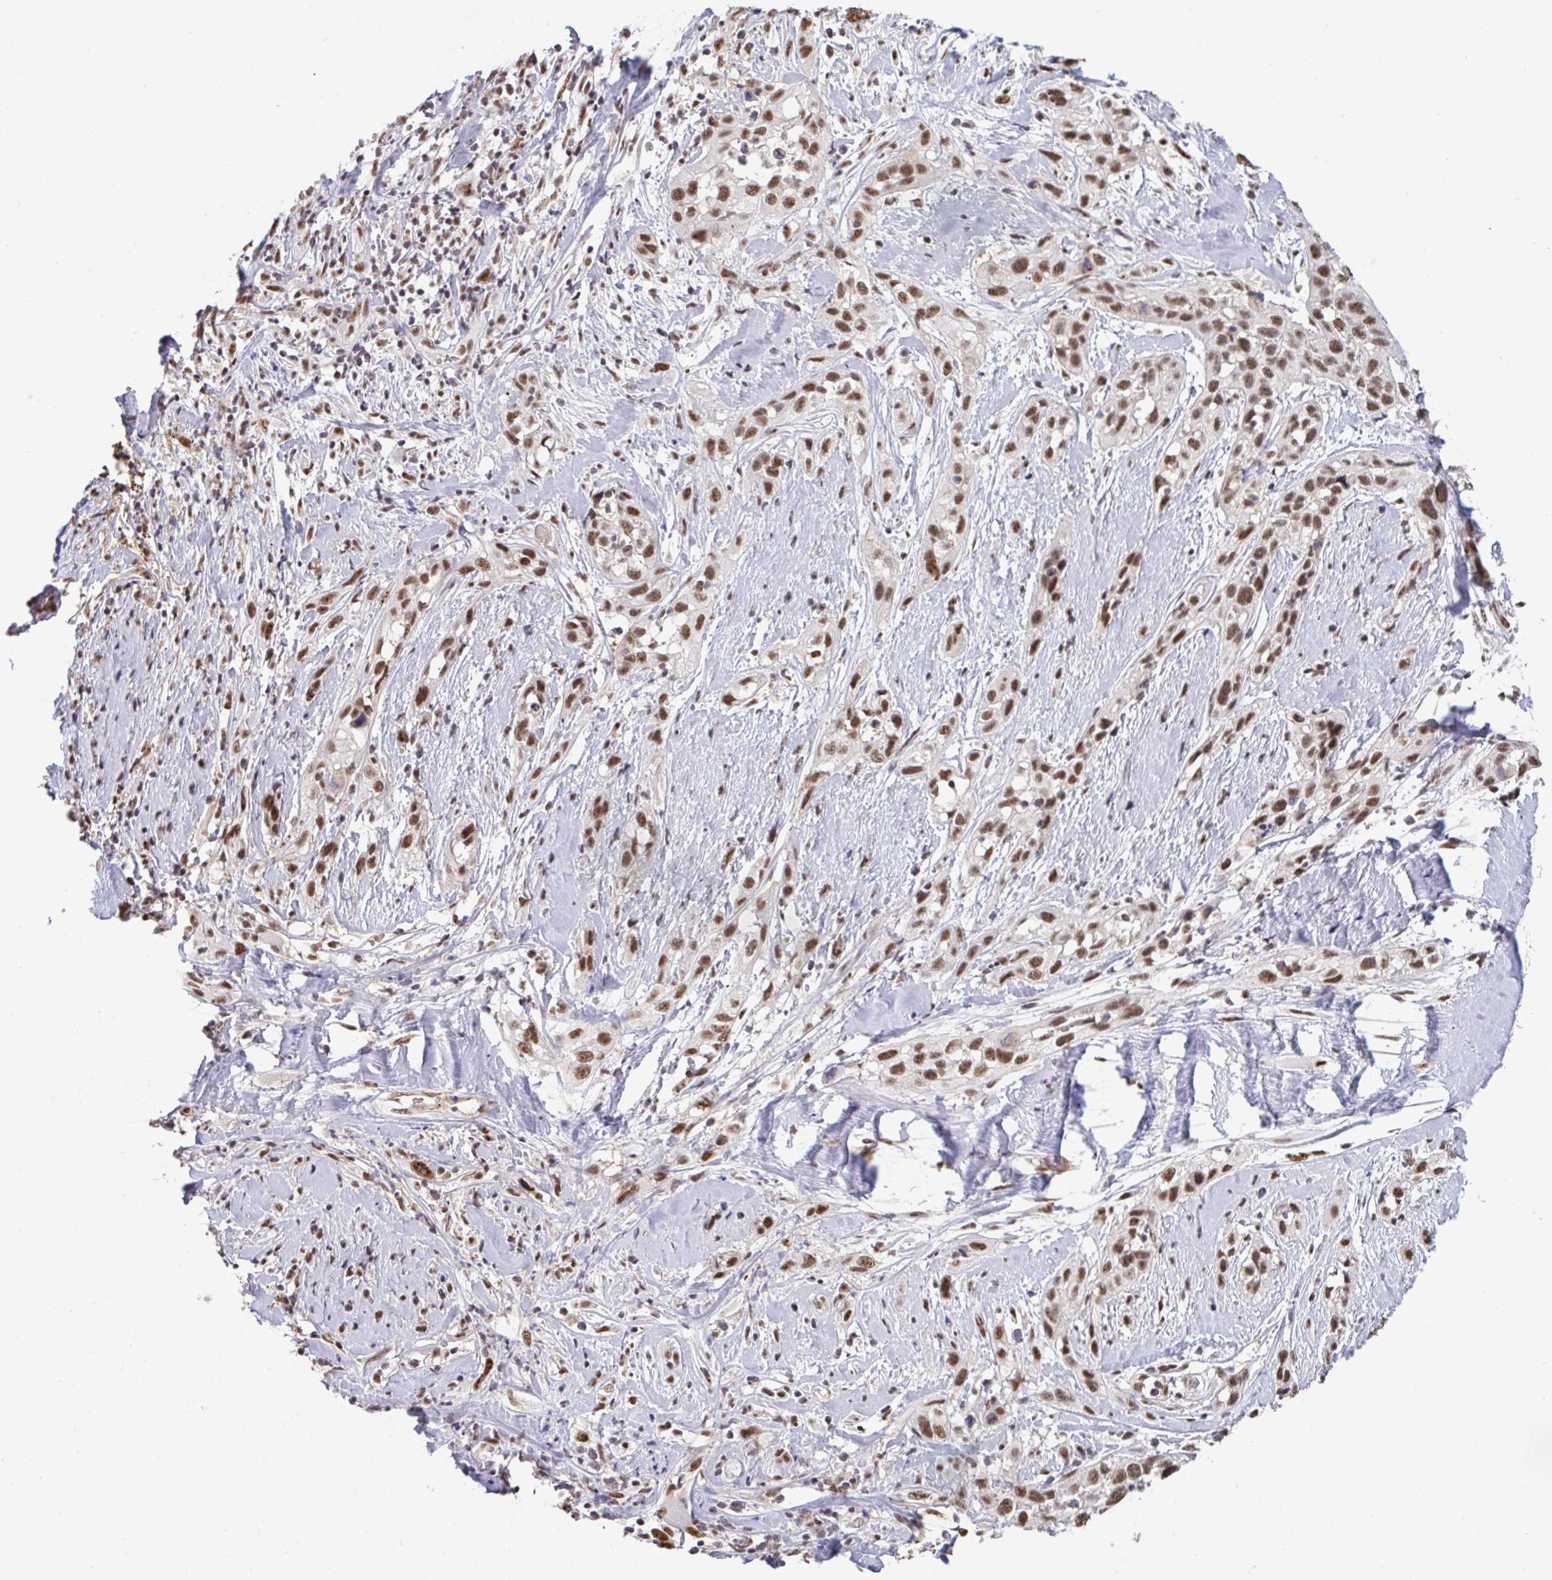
{"staining": {"intensity": "moderate", "quantity": ">75%", "location": "nuclear"}, "tissue": "skin cancer", "cell_type": "Tumor cells", "image_type": "cancer", "snomed": [{"axis": "morphology", "description": "Squamous cell carcinoma, NOS"}, {"axis": "topography", "description": "Skin"}], "caption": "The photomicrograph displays immunohistochemical staining of skin cancer (squamous cell carcinoma). There is moderate nuclear staining is present in approximately >75% of tumor cells.", "gene": "PUF60", "patient": {"sex": "male", "age": 82}}